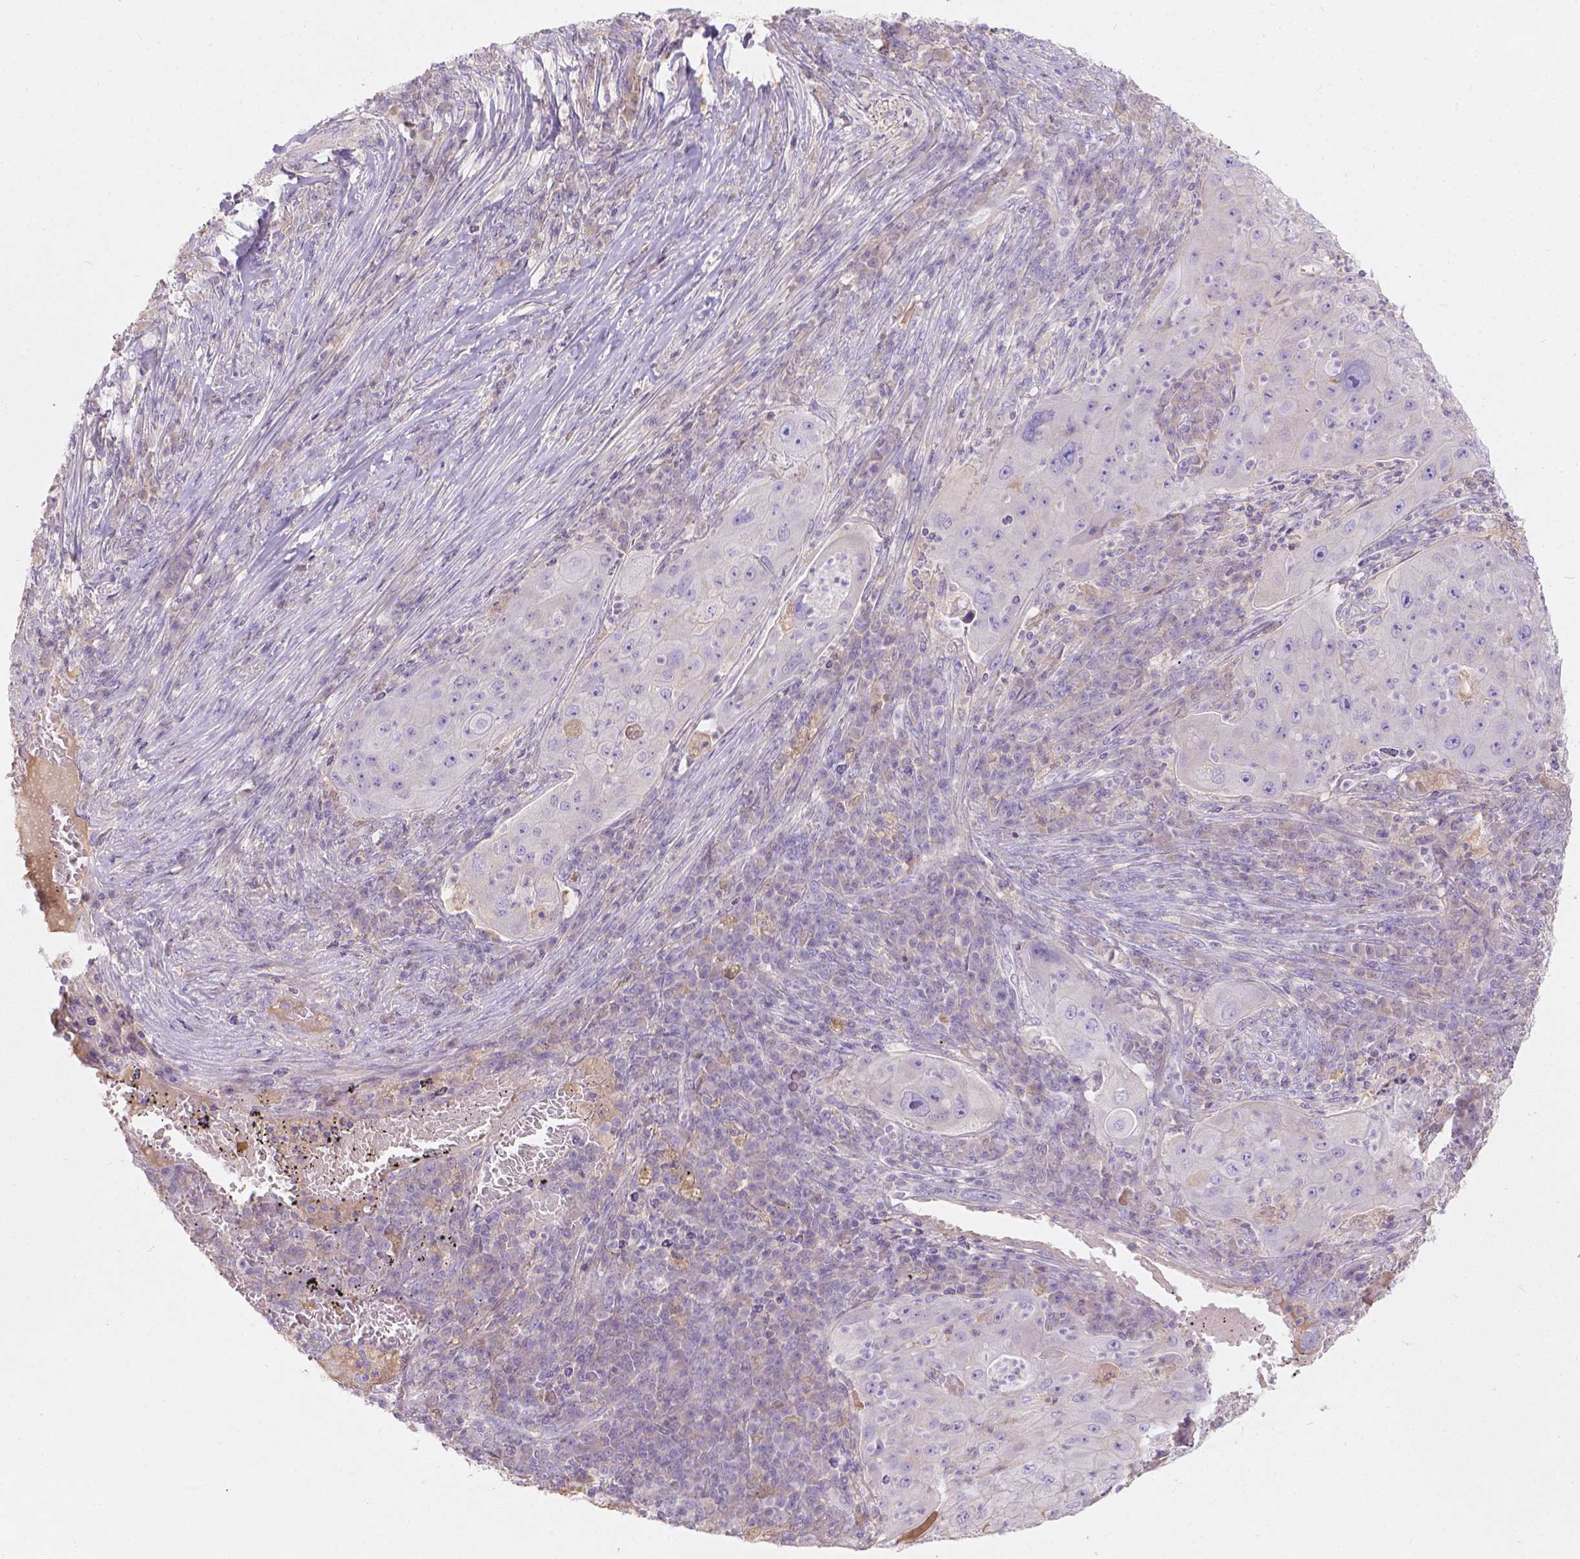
{"staining": {"intensity": "negative", "quantity": "none", "location": "none"}, "tissue": "lung cancer", "cell_type": "Tumor cells", "image_type": "cancer", "snomed": [{"axis": "morphology", "description": "Squamous cell carcinoma, NOS"}, {"axis": "topography", "description": "Lung"}], "caption": "There is no significant expression in tumor cells of squamous cell carcinoma (lung).", "gene": "GAL3ST2", "patient": {"sex": "female", "age": 59}}